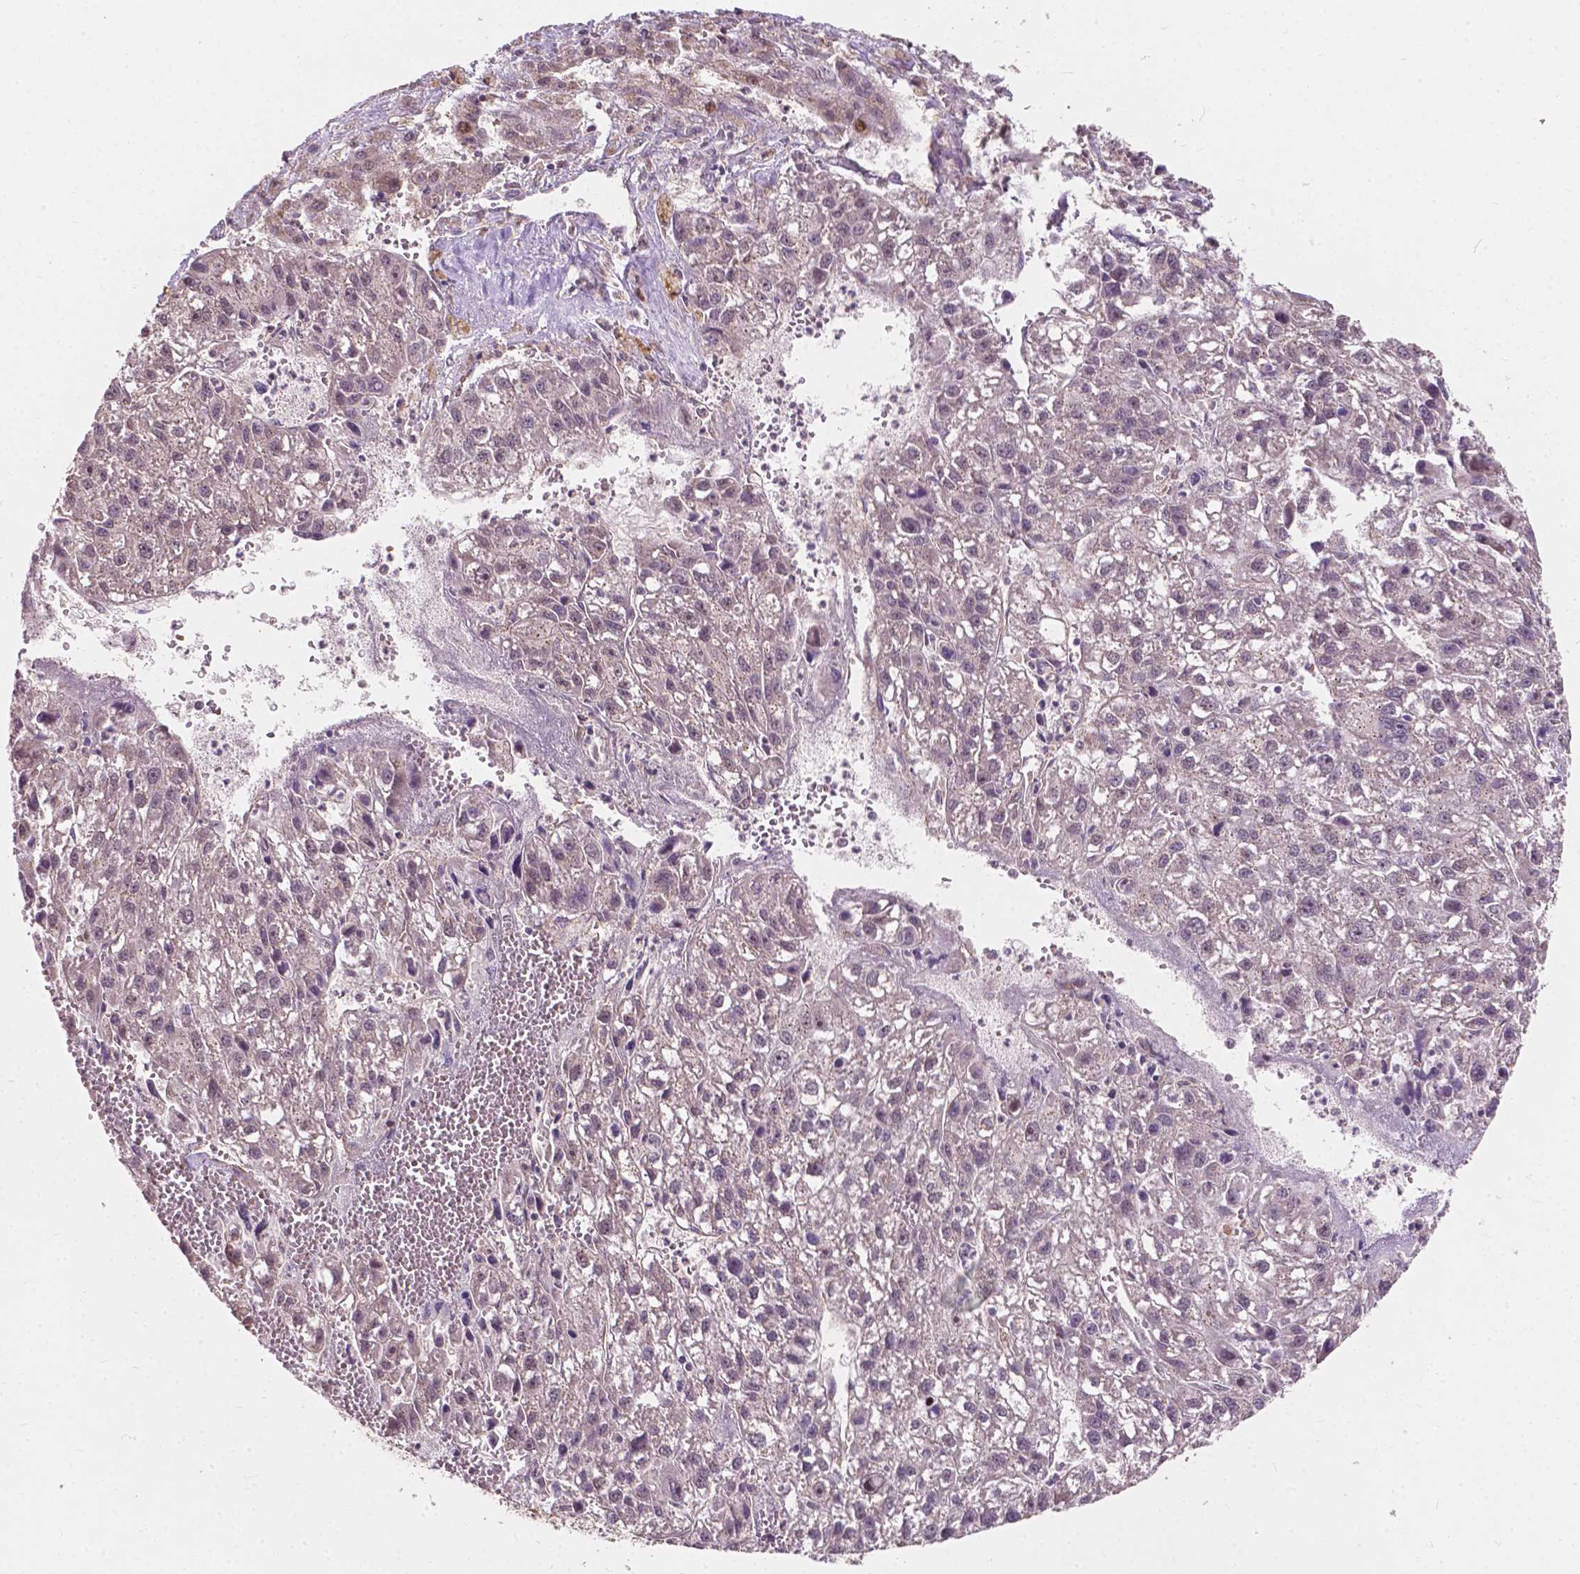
{"staining": {"intensity": "negative", "quantity": "none", "location": "none"}, "tissue": "liver cancer", "cell_type": "Tumor cells", "image_type": "cancer", "snomed": [{"axis": "morphology", "description": "Carcinoma, Hepatocellular, NOS"}, {"axis": "topography", "description": "Liver"}], "caption": "Tumor cells are negative for protein expression in human liver hepatocellular carcinoma. (DAB (3,3'-diaminobenzidine) immunohistochemistry with hematoxylin counter stain).", "gene": "DUSP16", "patient": {"sex": "female", "age": 70}}